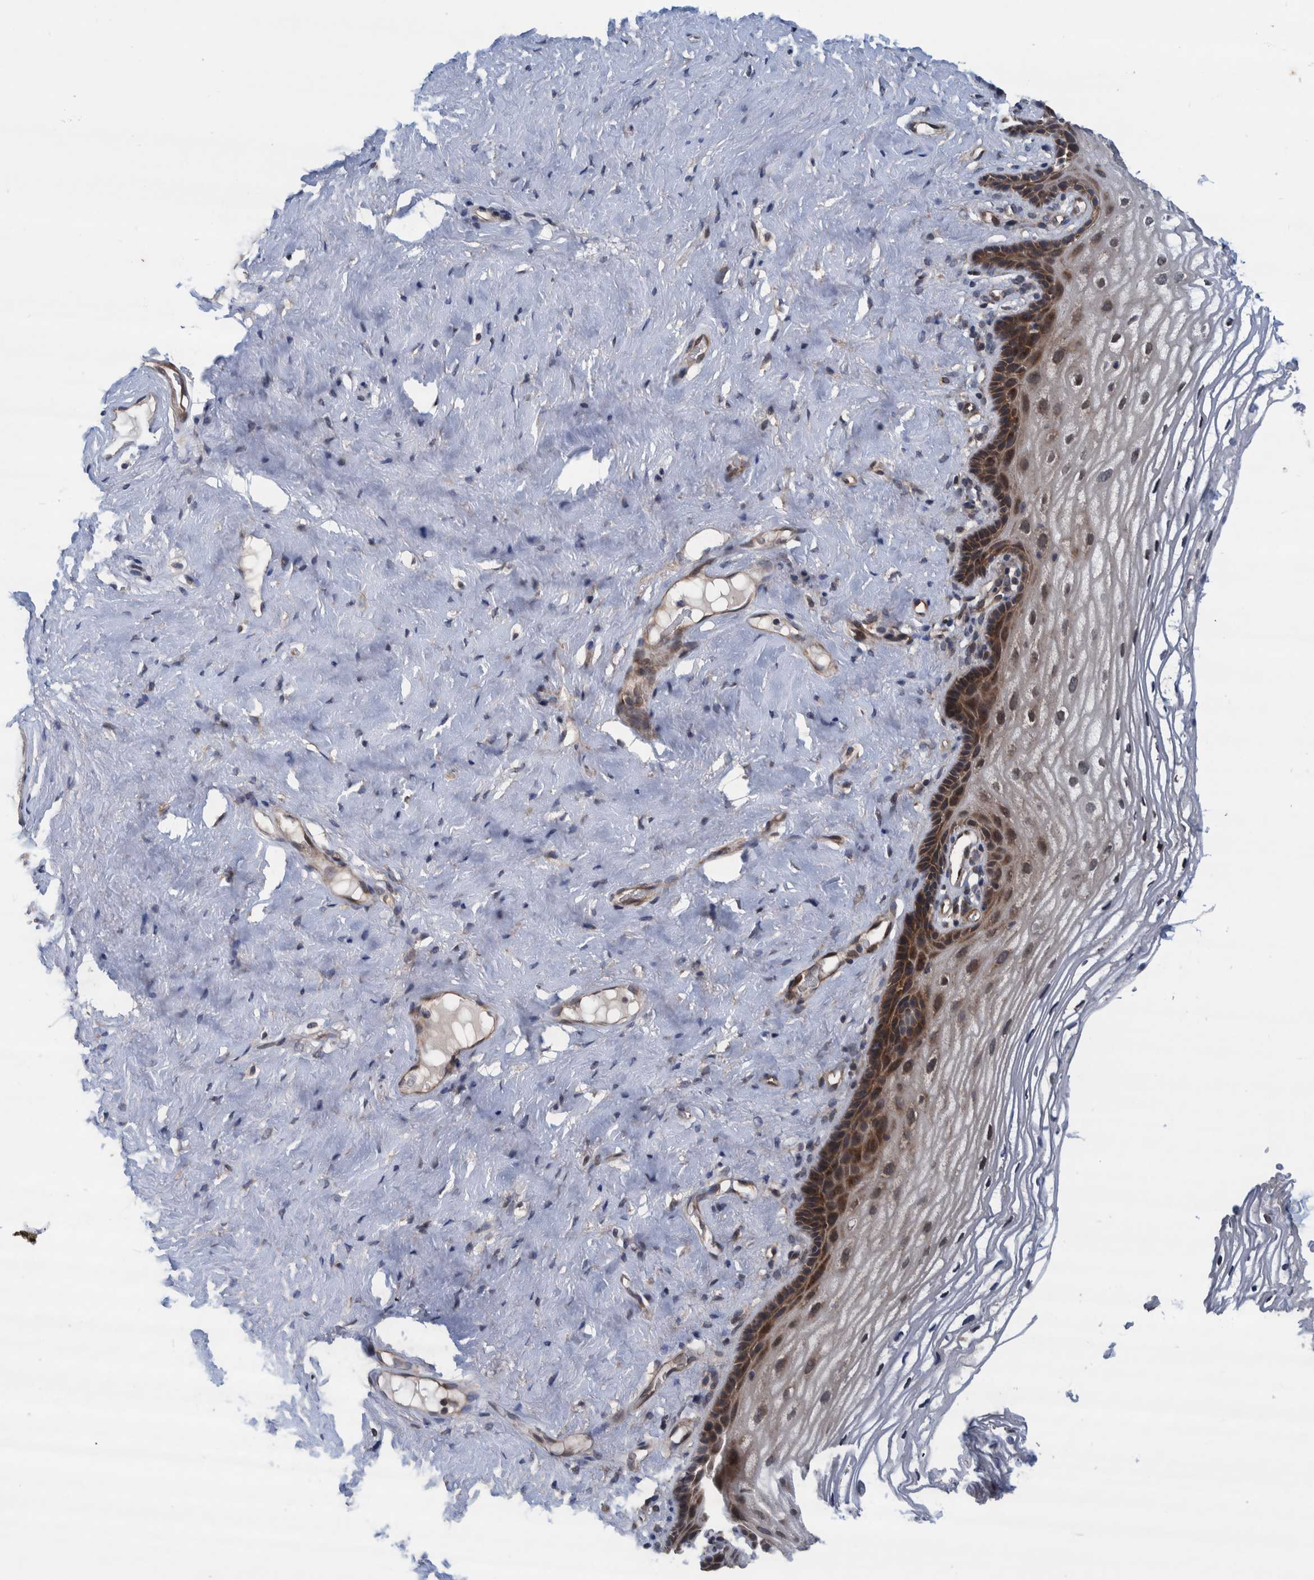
{"staining": {"intensity": "moderate", "quantity": "<25%", "location": "cytoplasmic/membranous"}, "tissue": "vagina", "cell_type": "Squamous epithelial cells", "image_type": "normal", "snomed": [{"axis": "morphology", "description": "Normal tissue, NOS"}, {"axis": "morphology", "description": "Adenocarcinoma, NOS"}, {"axis": "topography", "description": "Rectum"}, {"axis": "topography", "description": "Vagina"}], "caption": "An image of vagina stained for a protein exhibits moderate cytoplasmic/membranous brown staining in squamous epithelial cells.", "gene": "MRPS7", "patient": {"sex": "female", "age": 71}}